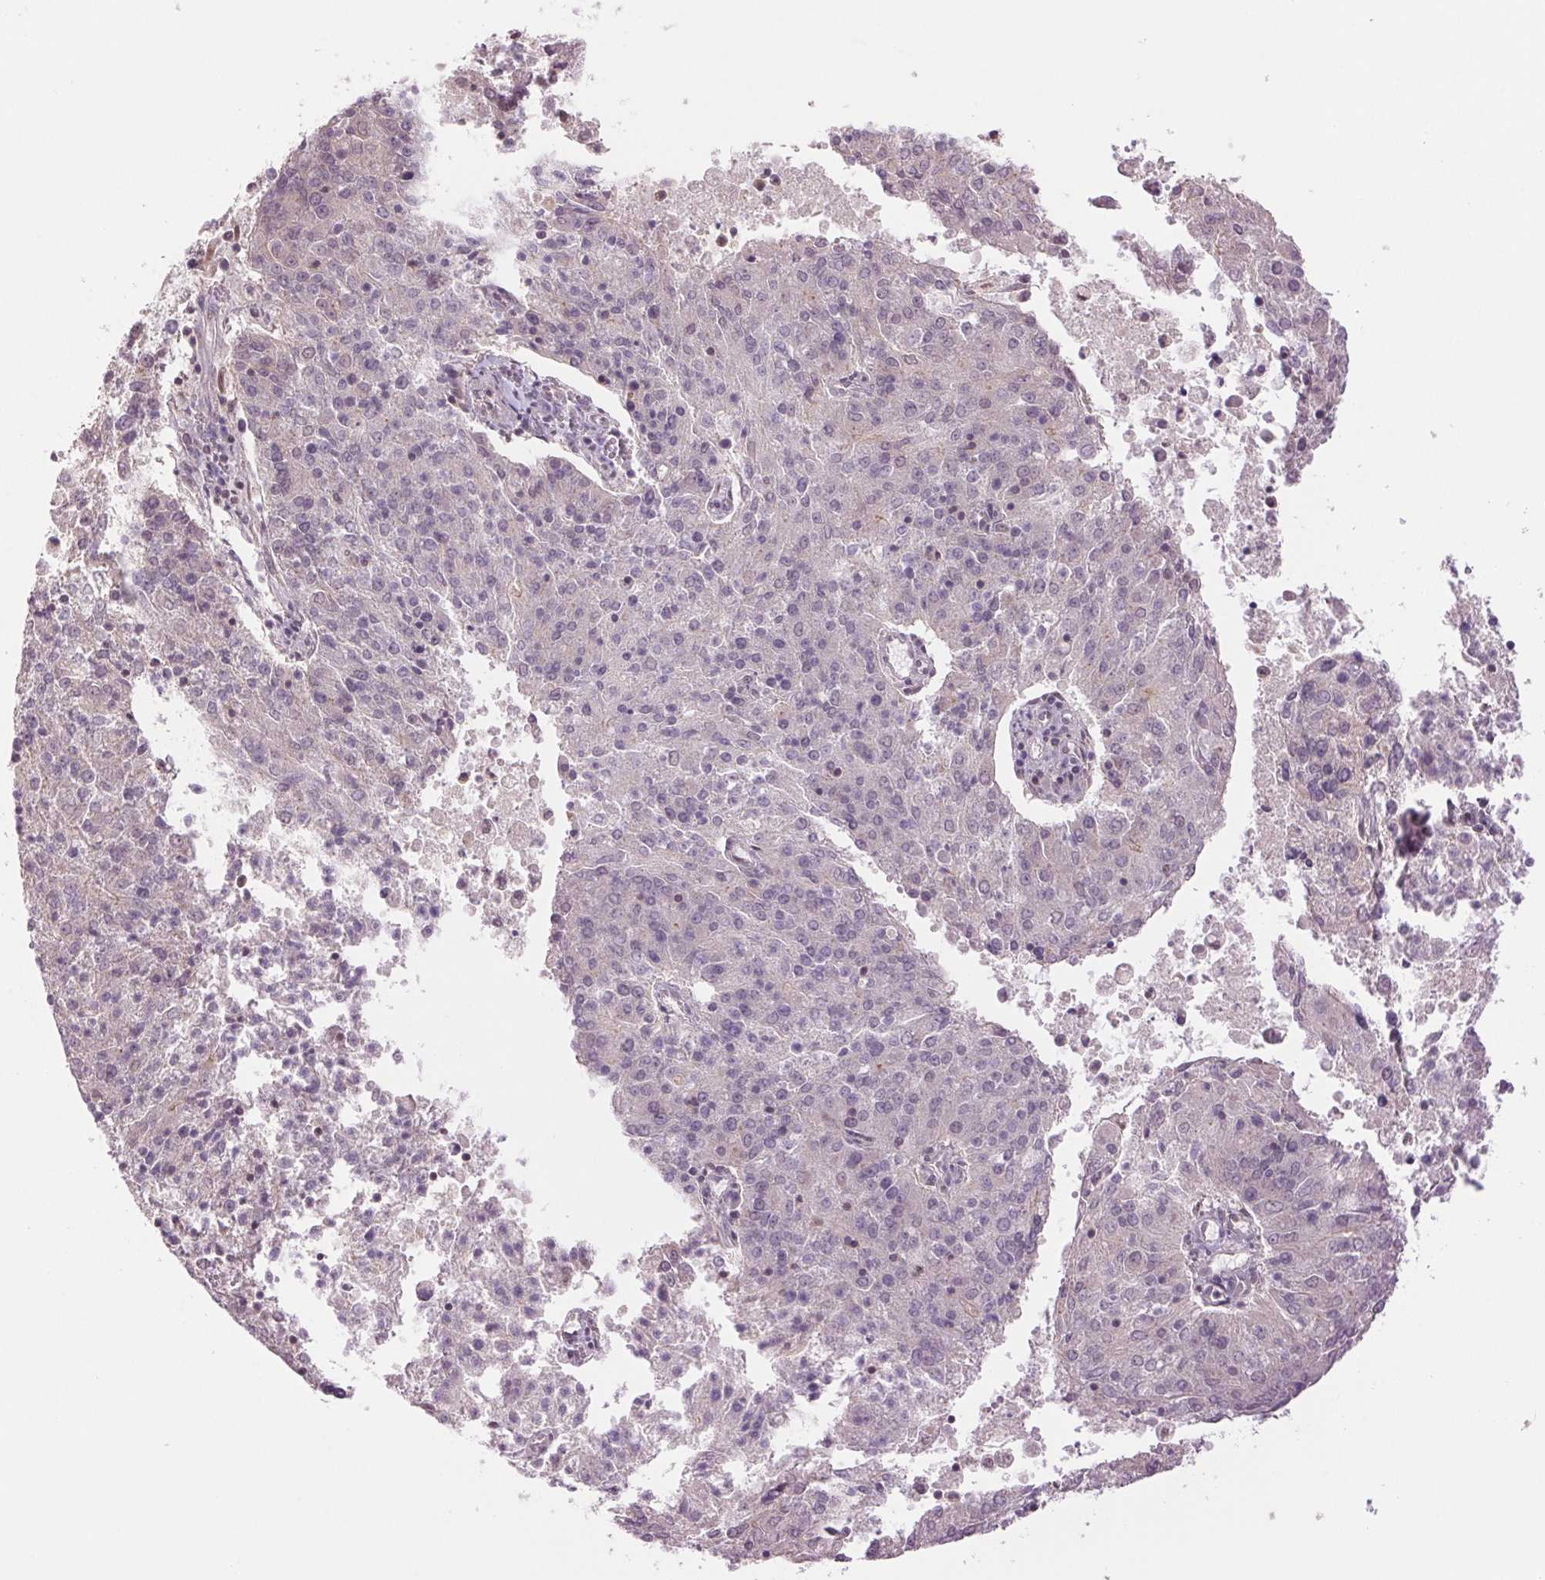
{"staining": {"intensity": "negative", "quantity": "none", "location": "none"}, "tissue": "endometrial cancer", "cell_type": "Tumor cells", "image_type": "cancer", "snomed": [{"axis": "morphology", "description": "Adenocarcinoma, NOS"}, {"axis": "topography", "description": "Endometrium"}], "caption": "Immunohistochemical staining of endometrial cancer exhibits no significant staining in tumor cells.", "gene": "RPRD1B", "patient": {"sex": "female", "age": 82}}